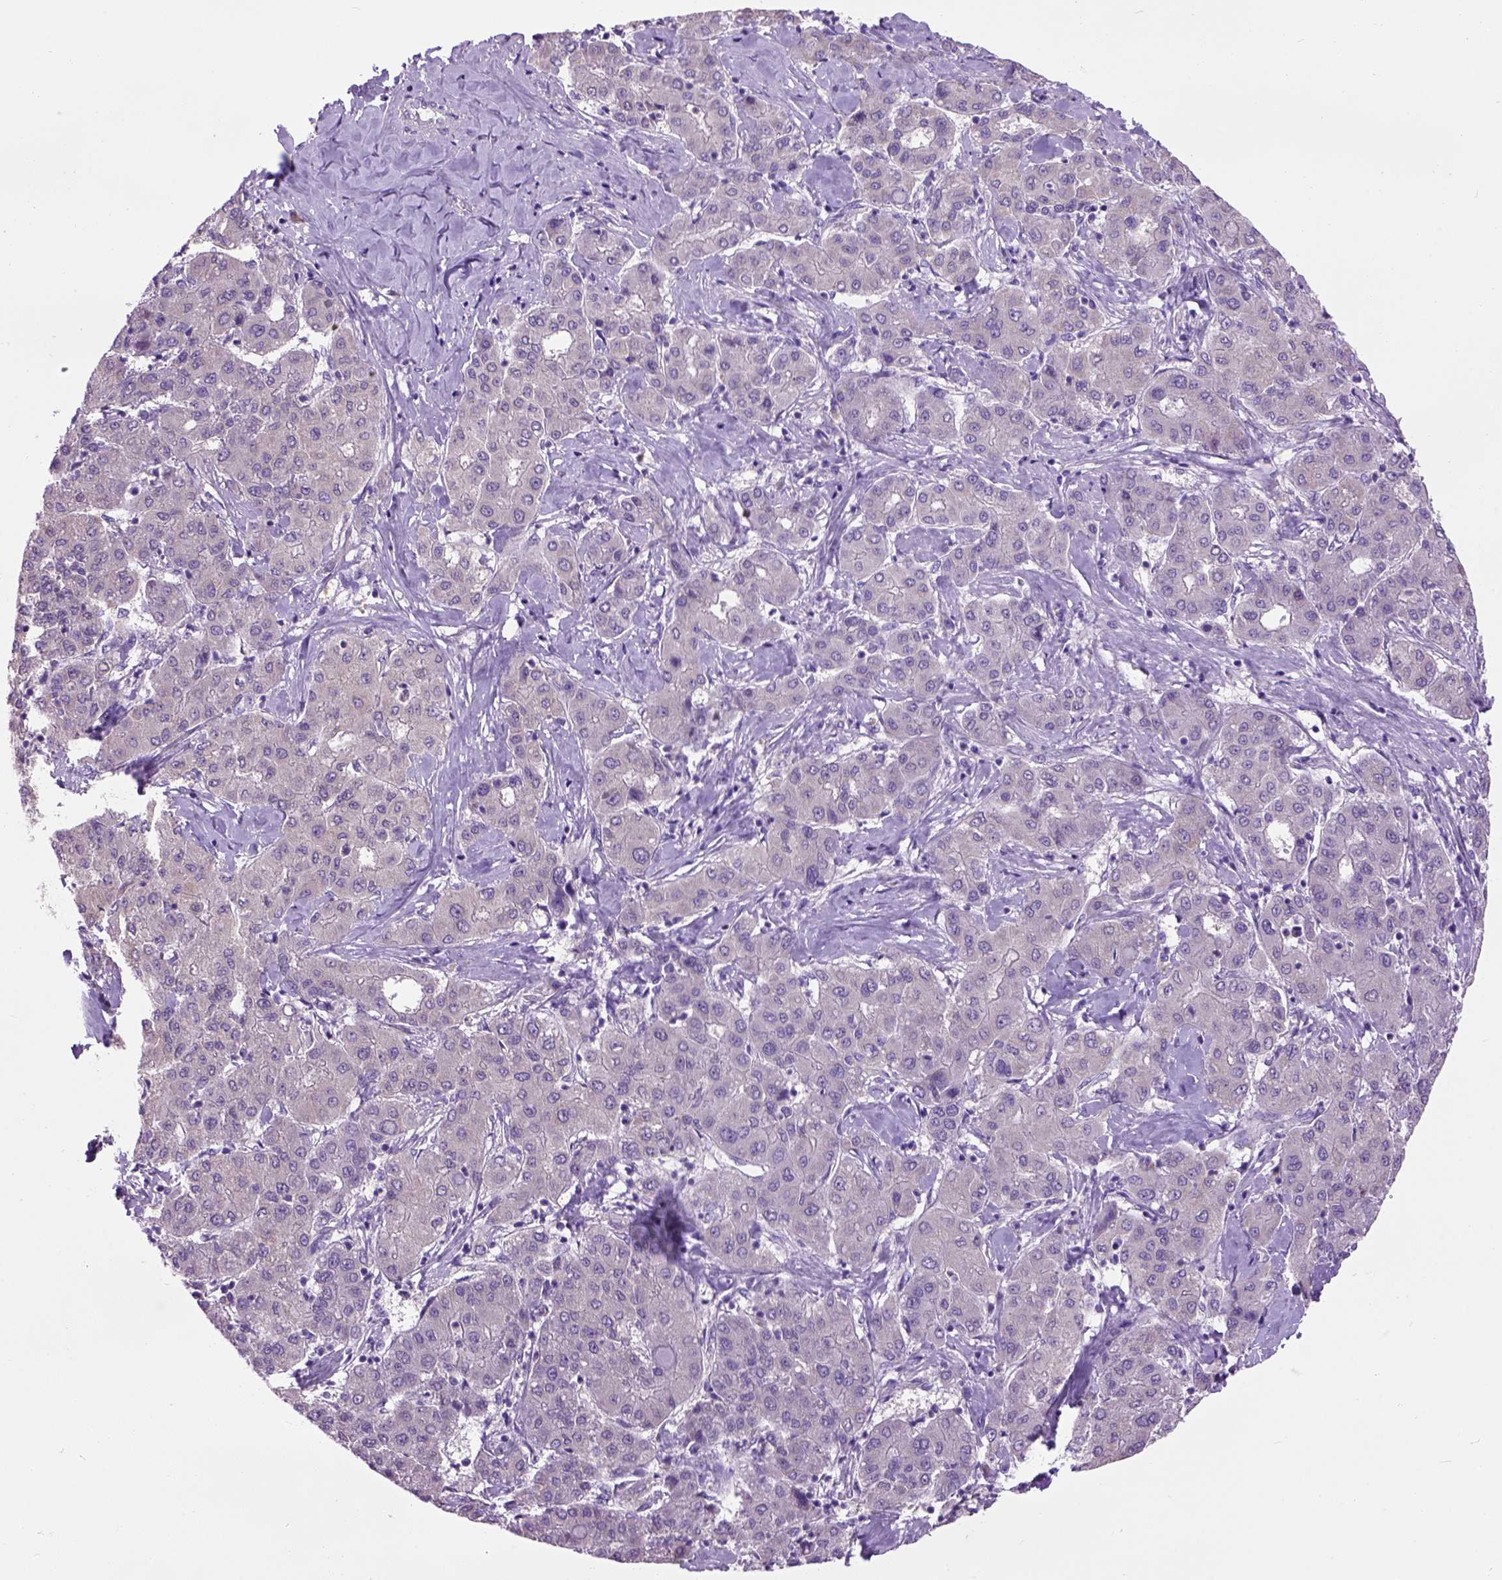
{"staining": {"intensity": "negative", "quantity": "none", "location": "none"}, "tissue": "liver cancer", "cell_type": "Tumor cells", "image_type": "cancer", "snomed": [{"axis": "morphology", "description": "Carcinoma, Hepatocellular, NOS"}, {"axis": "topography", "description": "Liver"}], "caption": "High power microscopy image of an IHC histopathology image of liver hepatocellular carcinoma, revealing no significant staining in tumor cells.", "gene": "MAPT", "patient": {"sex": "male", "age": 65}}